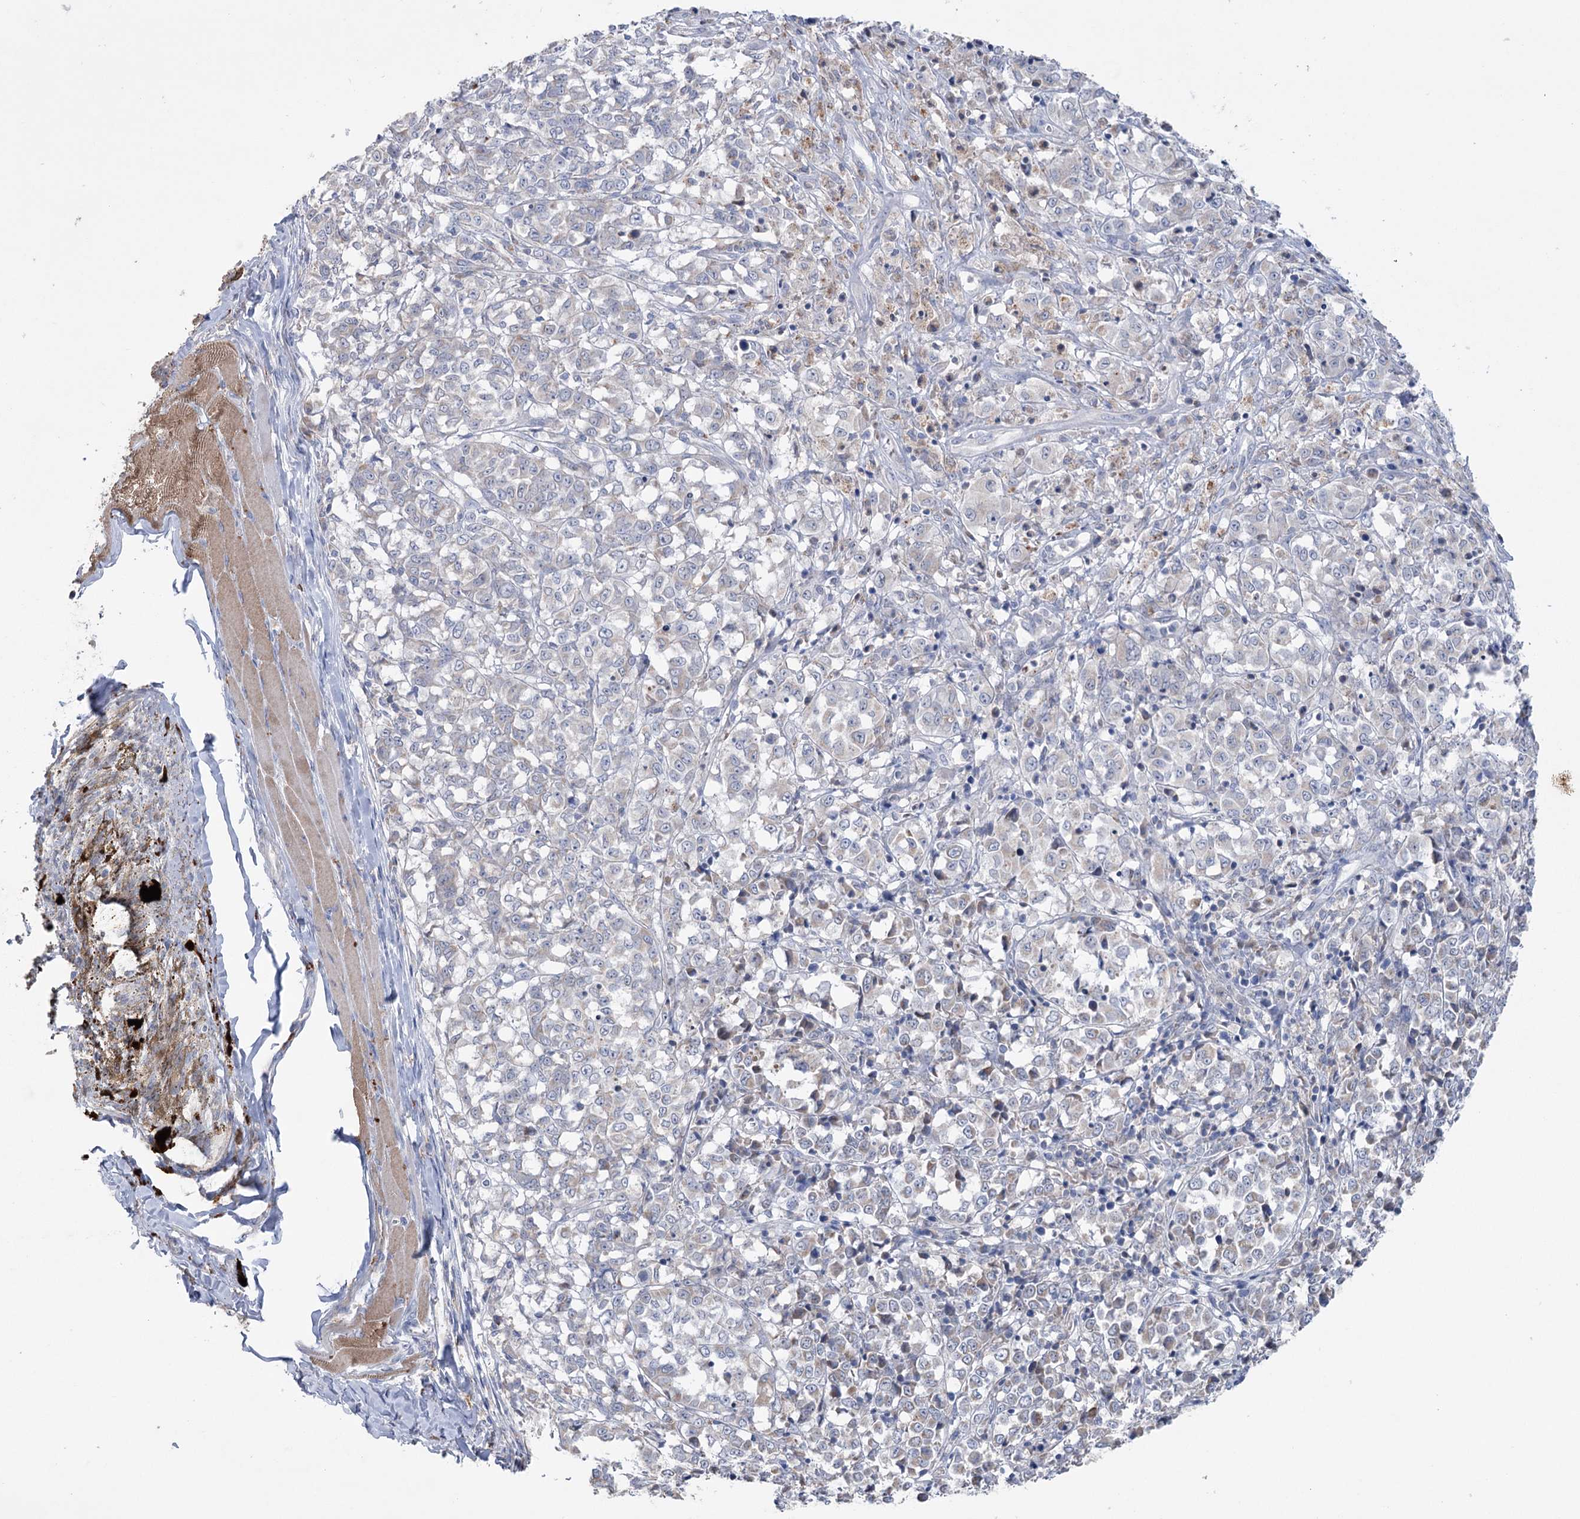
{"staining": {"intensity": "negative", "quantity": "none", "location": "none"}, "tissue": "melanoma", "cell_type": "Tumor cells", "image_type": "cancer", "snomed": [{"axis": "morphology", "description": "Malignant melanoma, NOS"}, {"axis": "topography", "description": "Skin"}], "caption": "The photomicrograph reveals no significant positivity in tumor cells of malignant melanoma.", "gene": "MTCH2", "patient": {"sex": "female", "age": 72}}